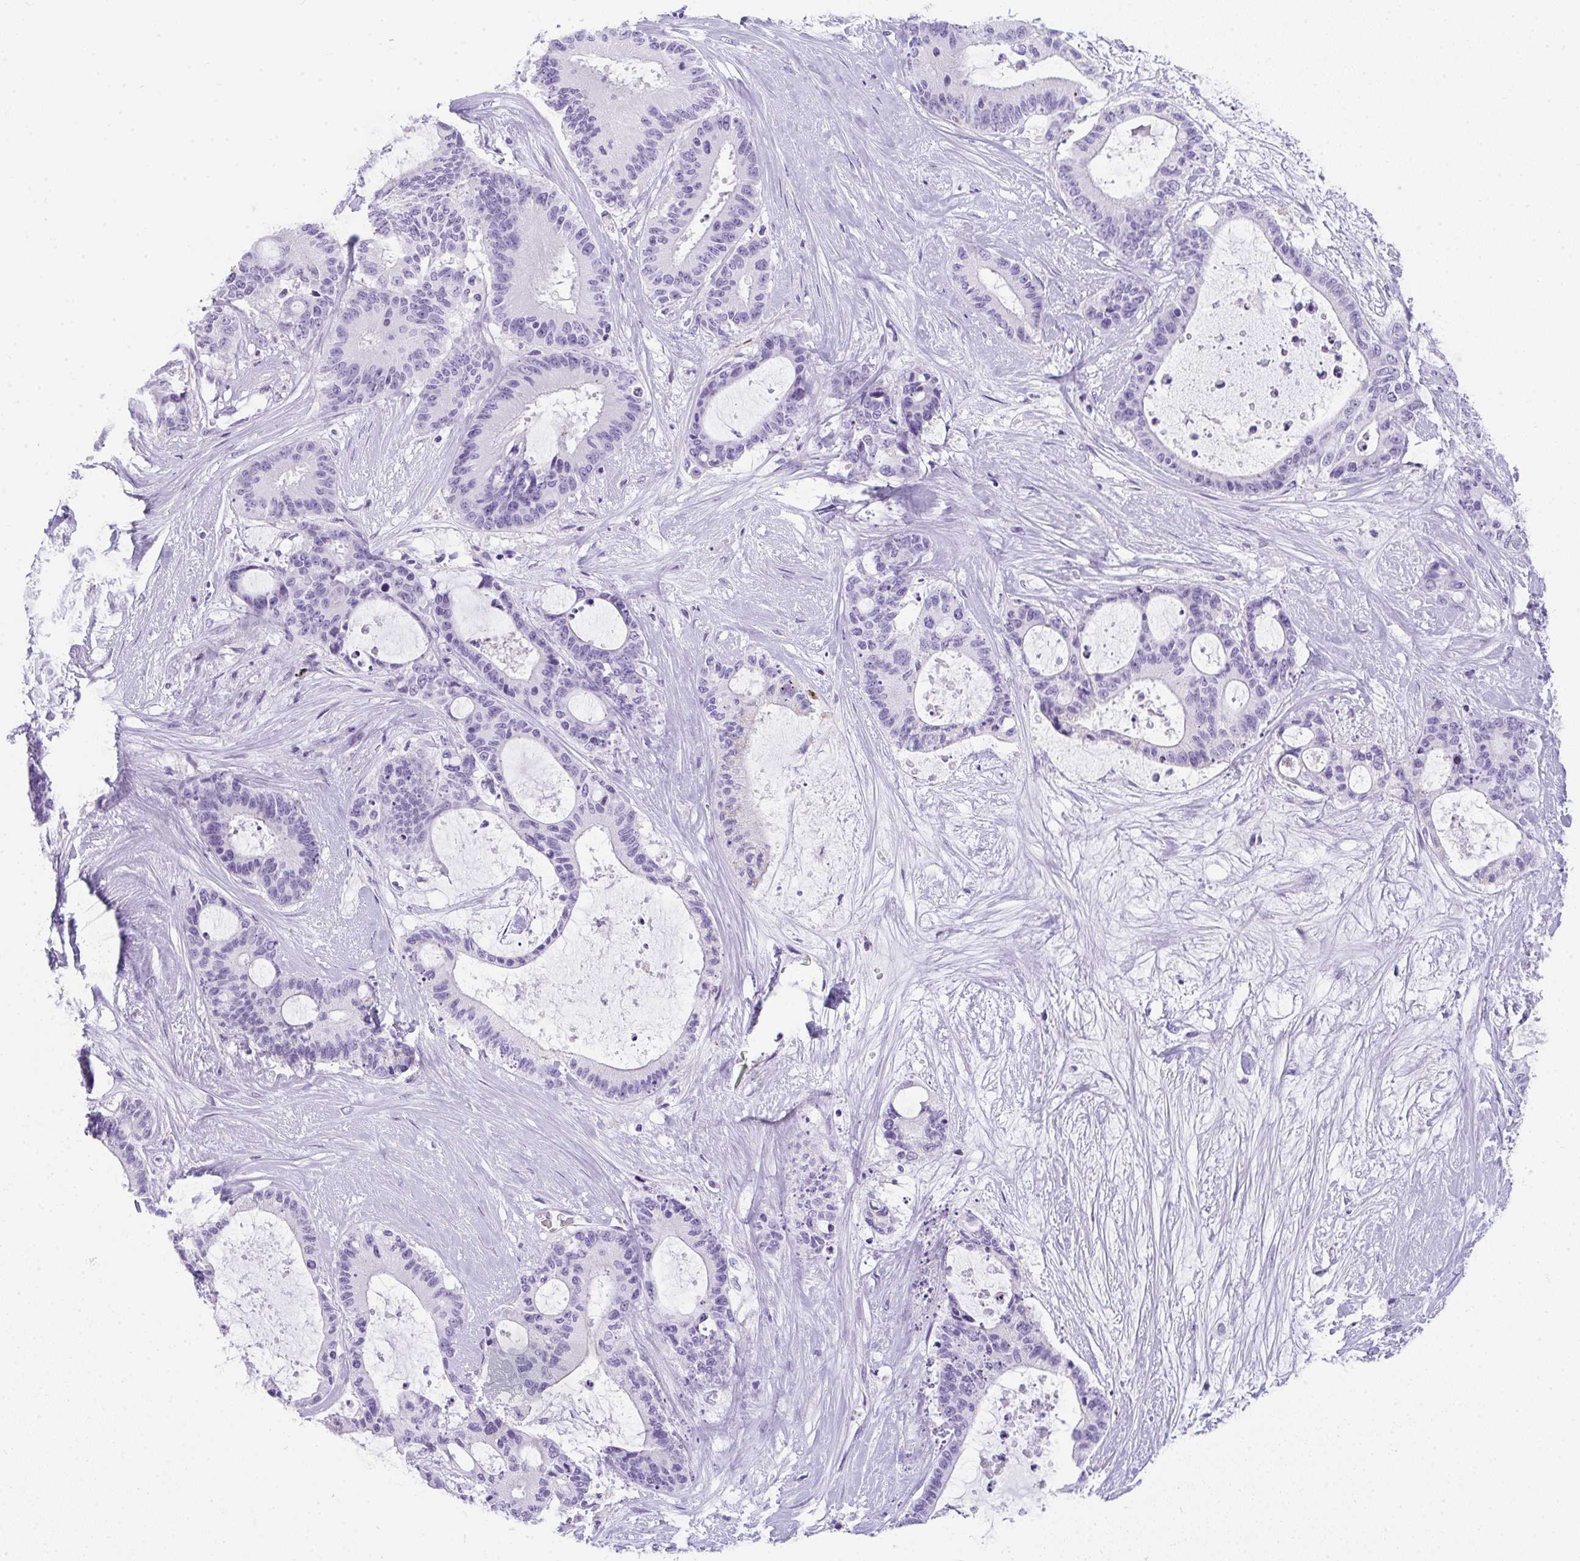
{"staining": {"intensity": "negative", "quantity": "none", "location": "none"}, "tissue": "liver cancer", "cell_type": "Tumor cells", "image_type": "cancer", "snomed": [{"axis": "morphology", "description": "Normal tissue, NOS"}, {"axis": "morphology", "description": "Cholangiocarcinoma"}, {"axis": "topography", "description": "Liver"}, {"axis": "topography", "description": "Peripheral nerve tissue"}], "caption": "Immunohistochemical staining of human liver cancer (cholangiocarcinoma) exhibits no significant positivity in tumor cells.", "gene": "TTC30B", "patient": {"sex": "female", "age": 73}}